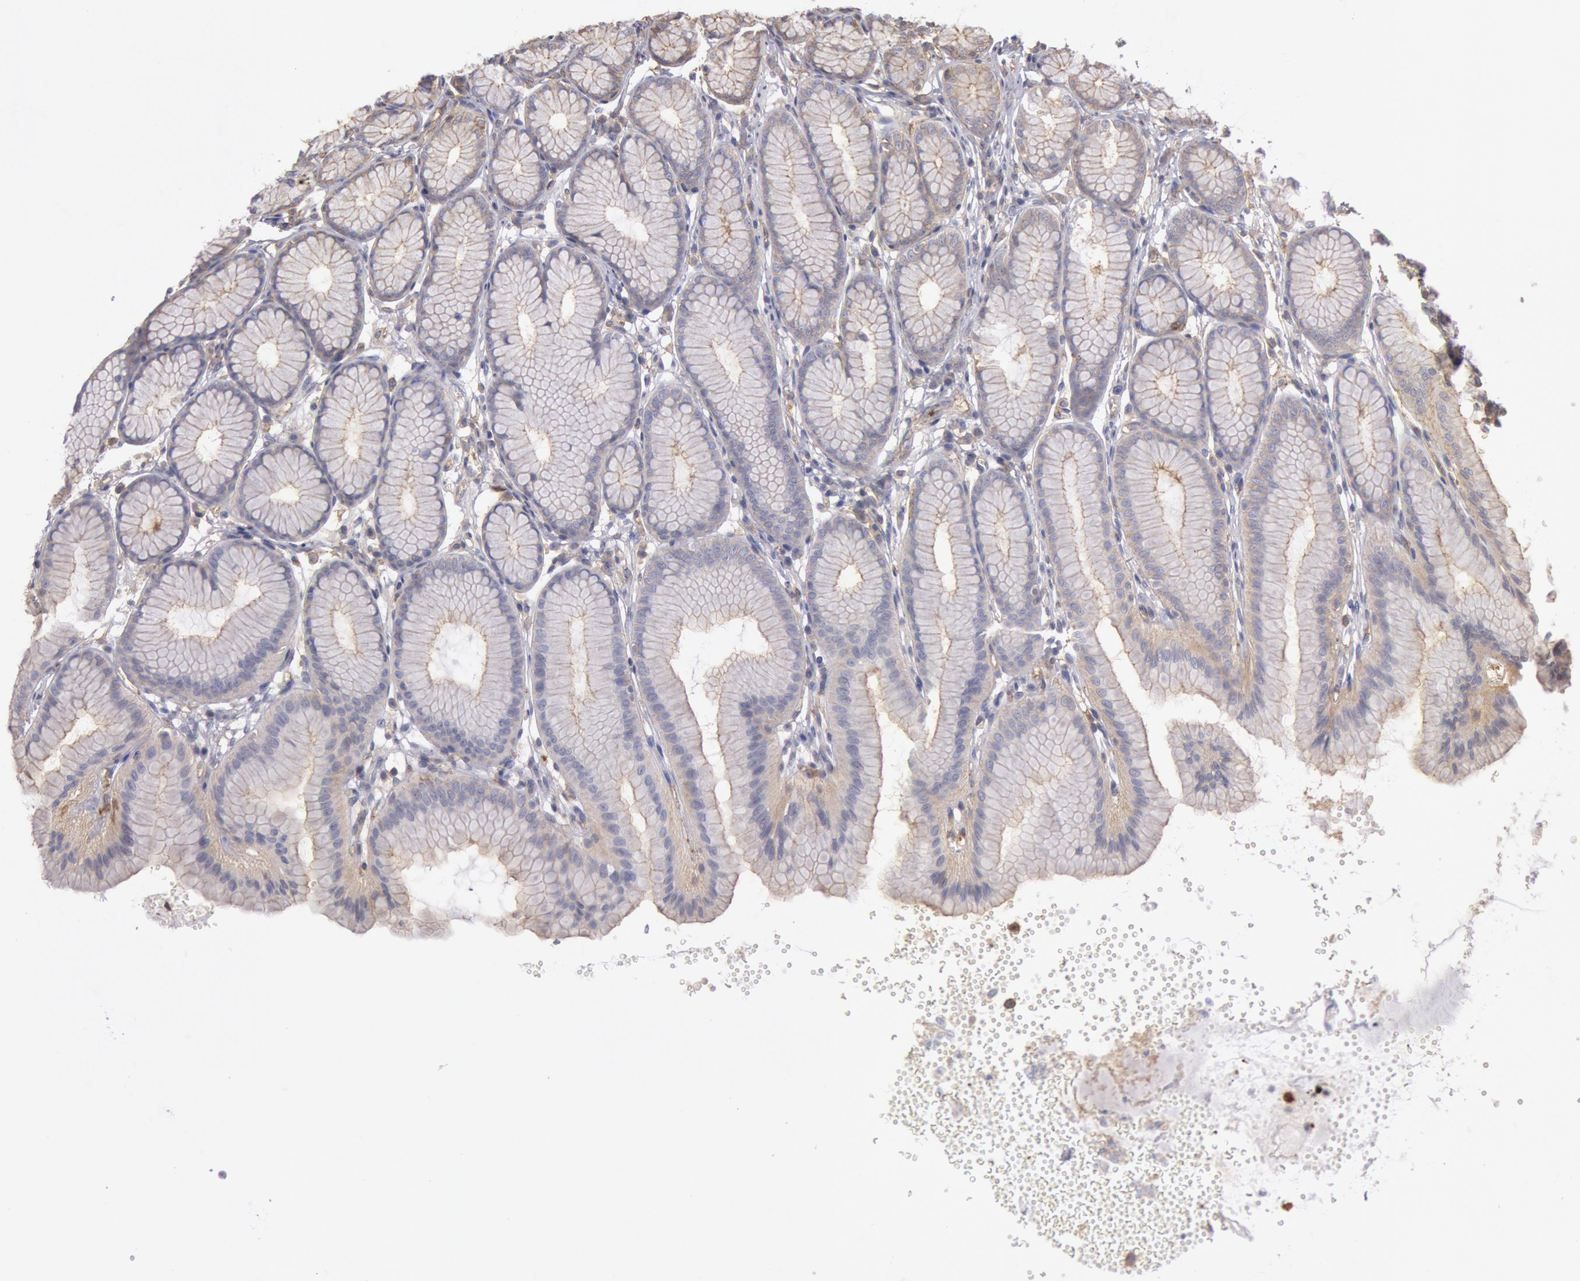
{"staining": {"intensity": "weak", "quantity": ">75%", "location": "cytoplasmic/membranous"}, "tissue": "stomach", "cell_type": "Glandular cells", "image_type": "normal", "snomed": [{"axis": "morphology", "description": "Normal tissue, NOS"}, {"axis": "topography", "description": "Stomach"}], "caption": "Brown immunohistochemical staining in normal stomach shows weak cytoplasmic/membranous expression in approximately >75% of glandular cells. The staining was performed using DAB (3,3'-diaminobenzidine), with brown indicating positive protein expression. Nuclei are stained blue with hematoxylin.", "gene": "SNAP23", "patient": {"sex": "male", "age": 42}}